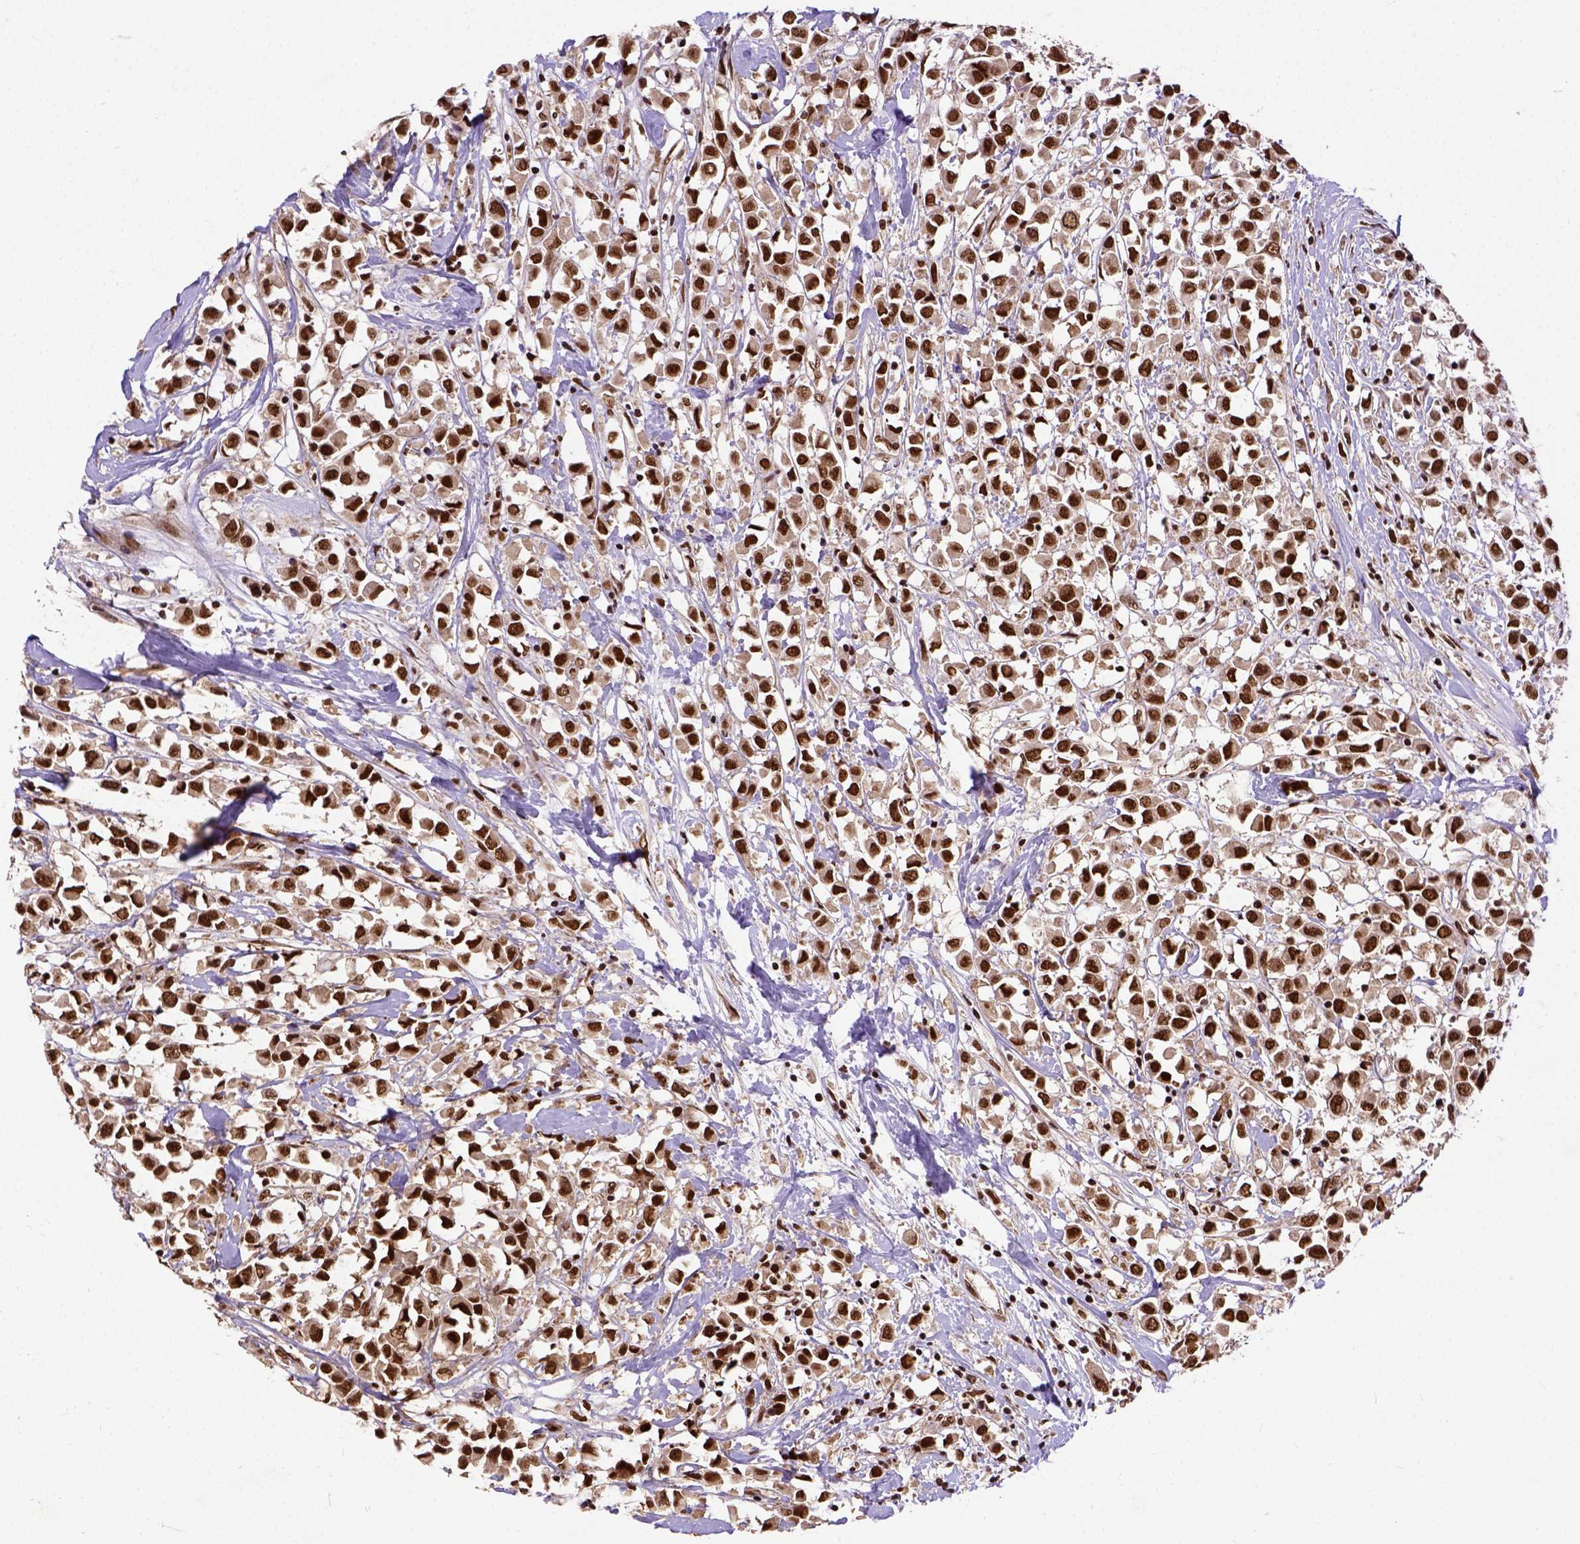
{"staining": {"intensity": "strong", "quantity": ">75%", "location": "nuclear"}, "tissue": "breast cancer", "cell_type": "Tumor cells", "image_type": "cancer", "snomed": [{"axis": "morphology", "description": "Duct carcinoma"}, {"axis": "topography", "description": "Breast"}], "caption": "Protein expression analysis of intraductal carcinoma (breast) displays strong nuclear staining in about >75% of tumor cells. (DAB = brown stain, brightfield microscopy at high magnification).", "gene": "NACC1", "patient": {"sex": "female", "age": 61}}